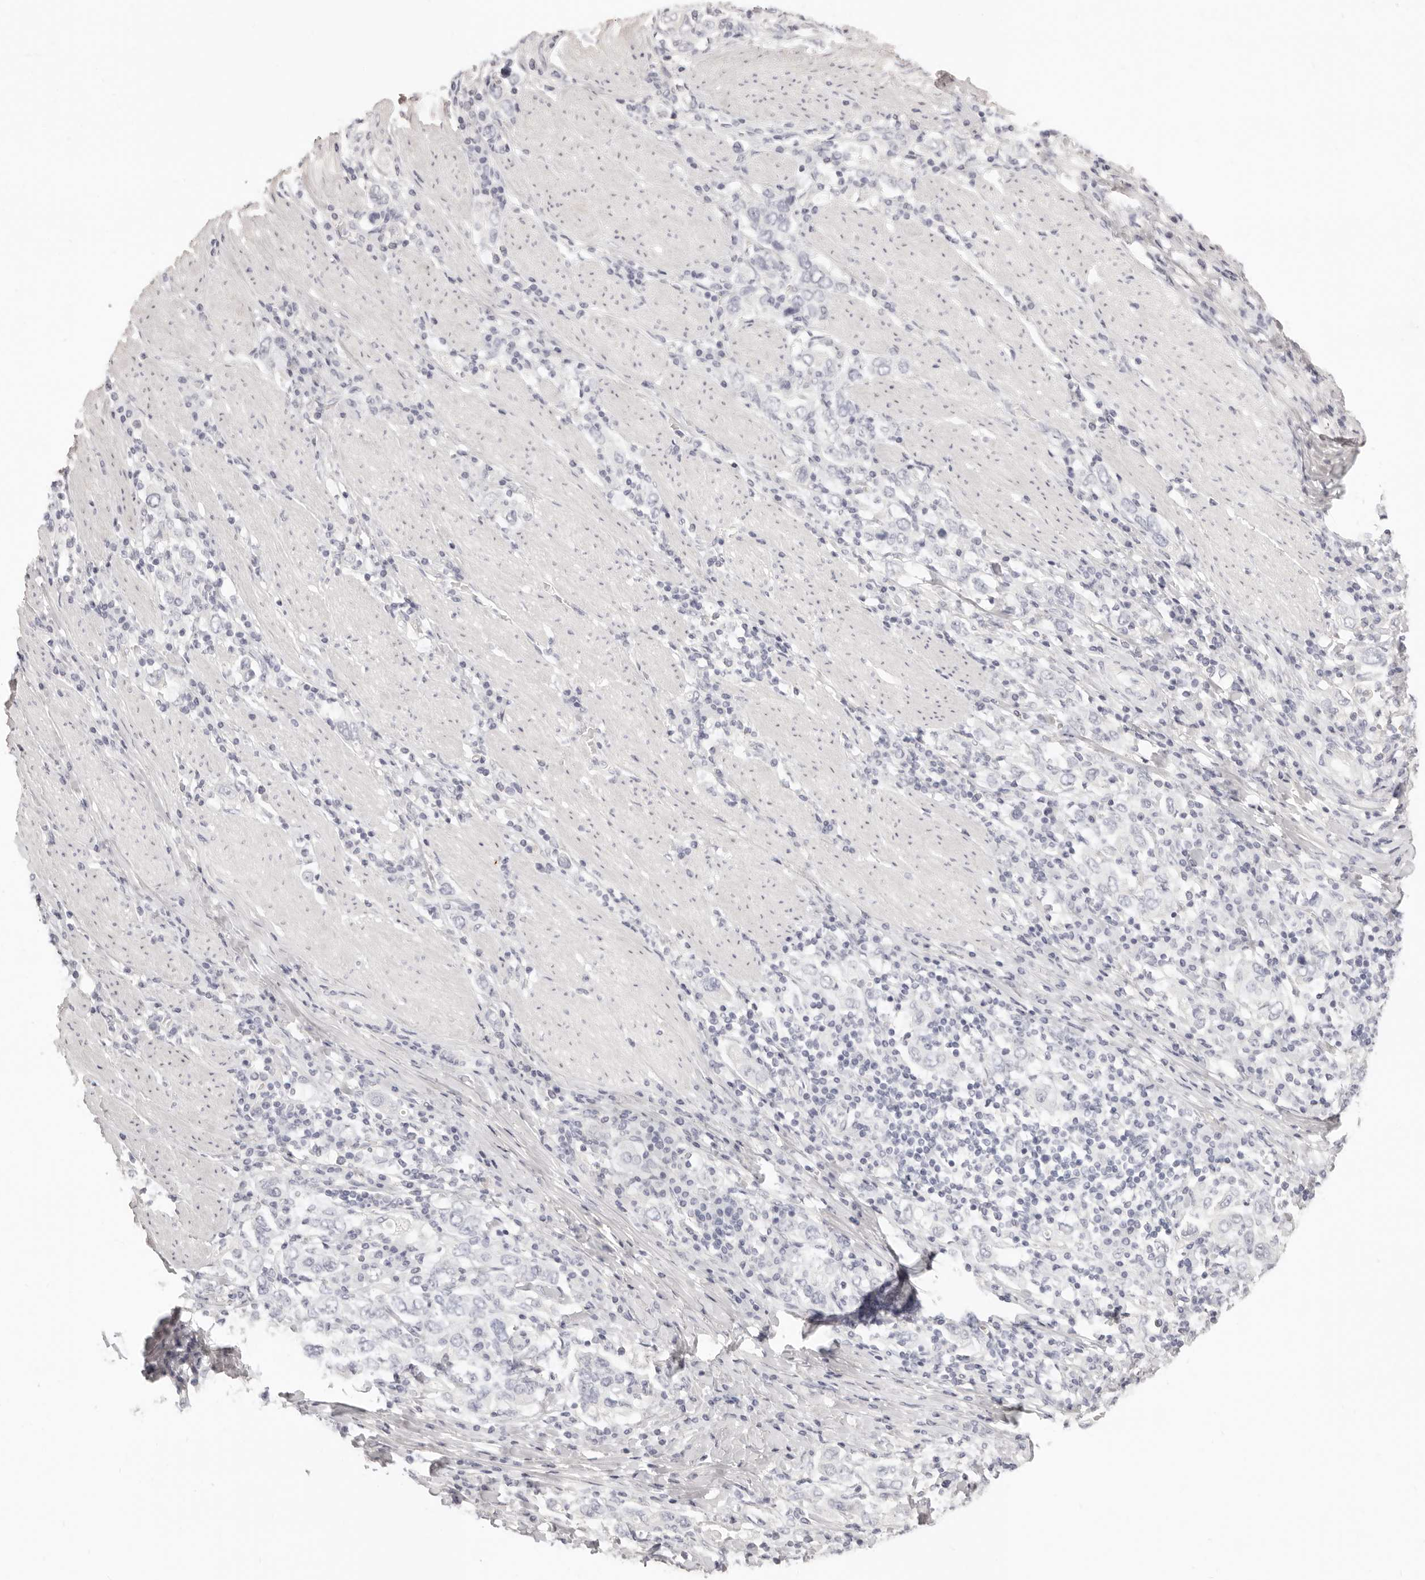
{"staining": {"intensity": "negative", "quantity": "none", "location": "none"}, "tissue": "stomach cancer", "cell_type": "Tumor cells", "image_type": "cancer", "snomed": [{"axis": "morphology", "description": "Adenocarcinoma, NOS"}, {"axis": "topography", "description": "Stomach, upper"}], "caption": "This is a histopathology image of immunohistochemistry staining of stomach cancer (adenocarcinoma), which shows no staining in tumor cells.", "gene": "FABP1", "patient": {"sex": "male", "age": 62}}